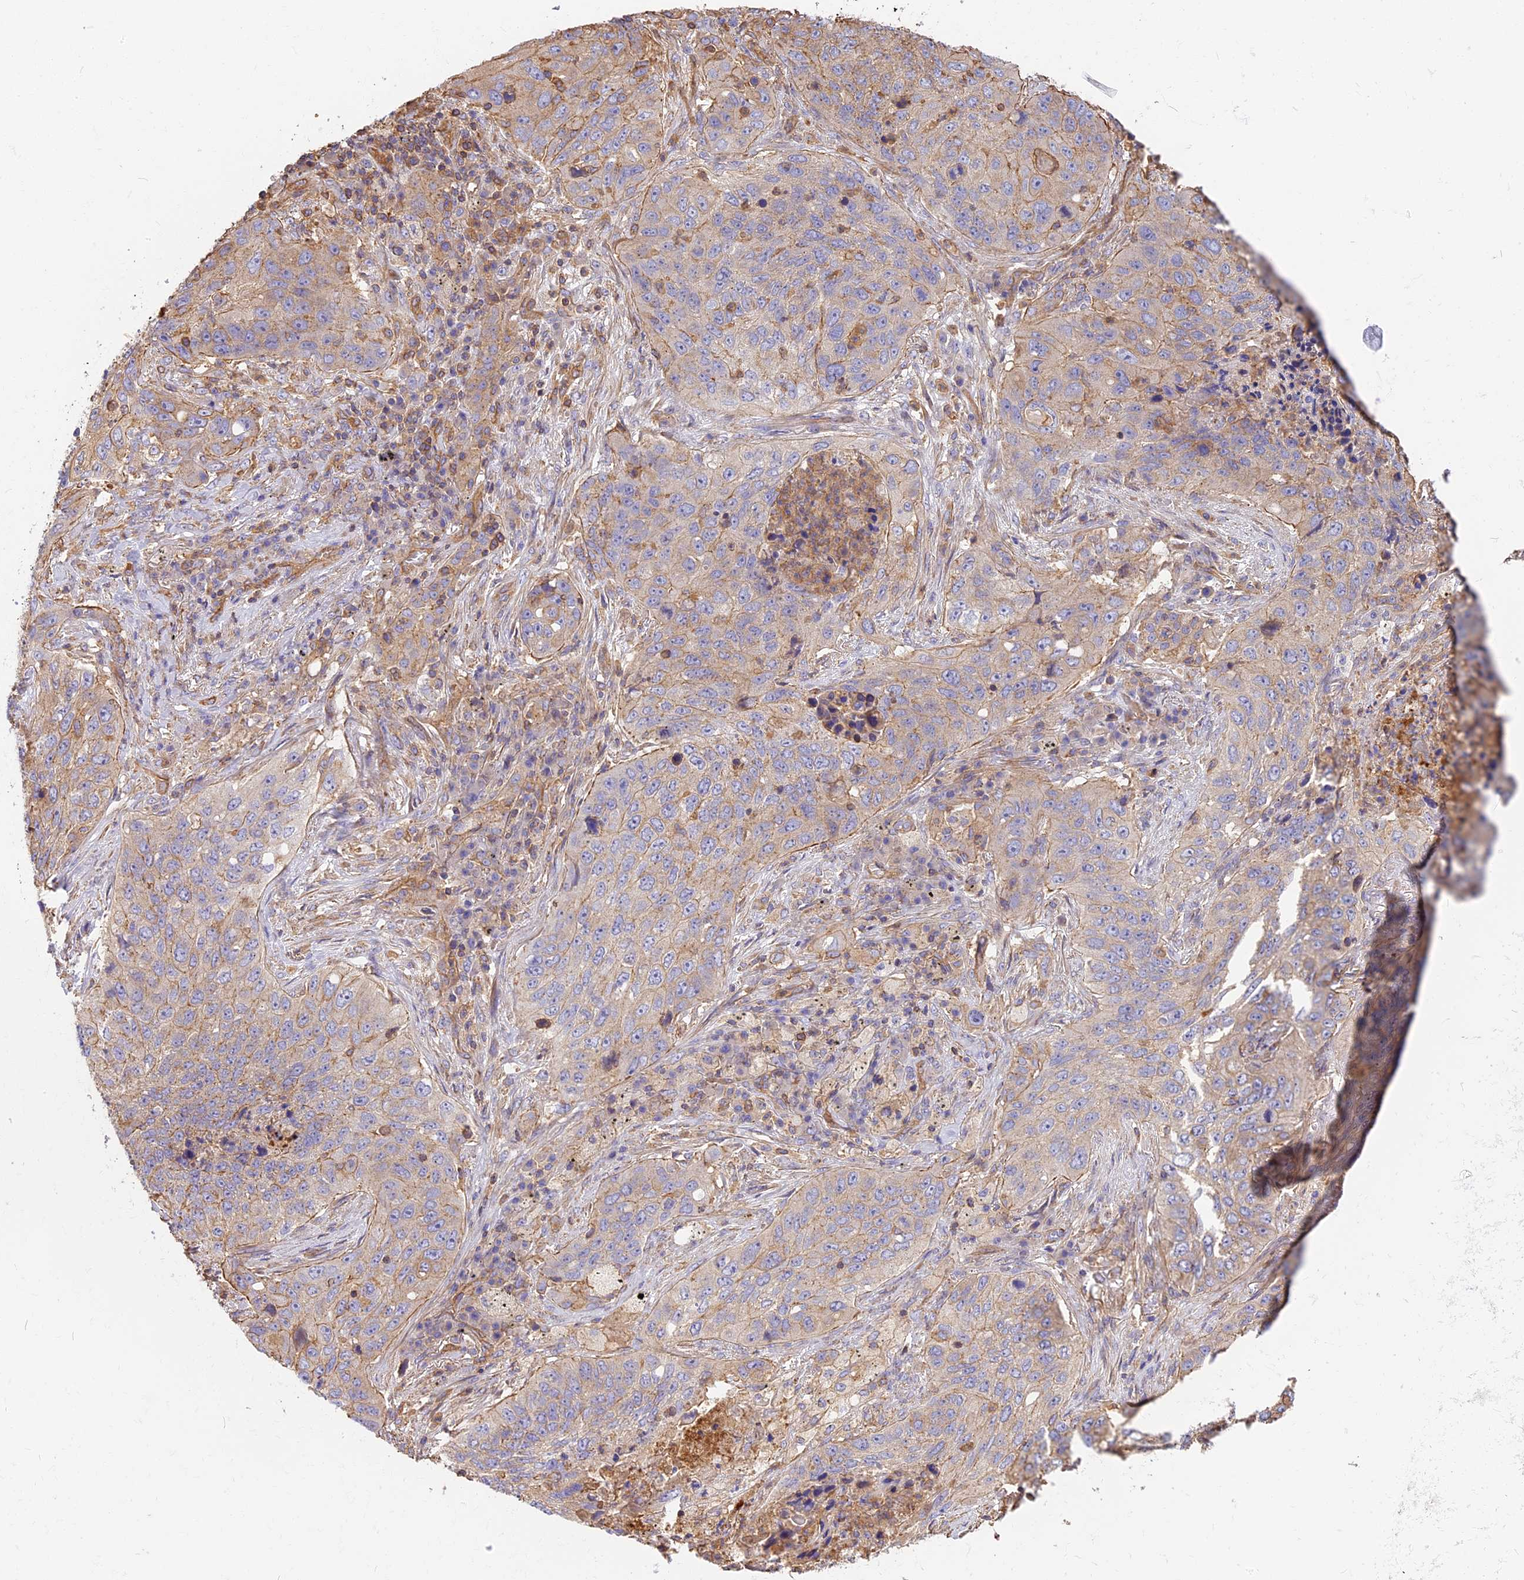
{"staining": {"intensity": "weak", "quantity": "25%-75%", "location": "cytoplasmic/membranous"}, "tissue": "lung cancer", "cell_type": "Tumor cells", "image_type": "cancer", "snomed": [{"axis": "morphology", "description": "Squamous cell carcinoma, NOS"}, {"axis": "topography", "description": "Lung"}], "caption": "Brown immunohistochemical staining in lung squamous cell carcinoma reveals weak cytoplasmic/membranous staining in approximately 25%-75% of tumor cells.", "gene": "VPS18", "patient": {"sex": "female", "age": 63}}